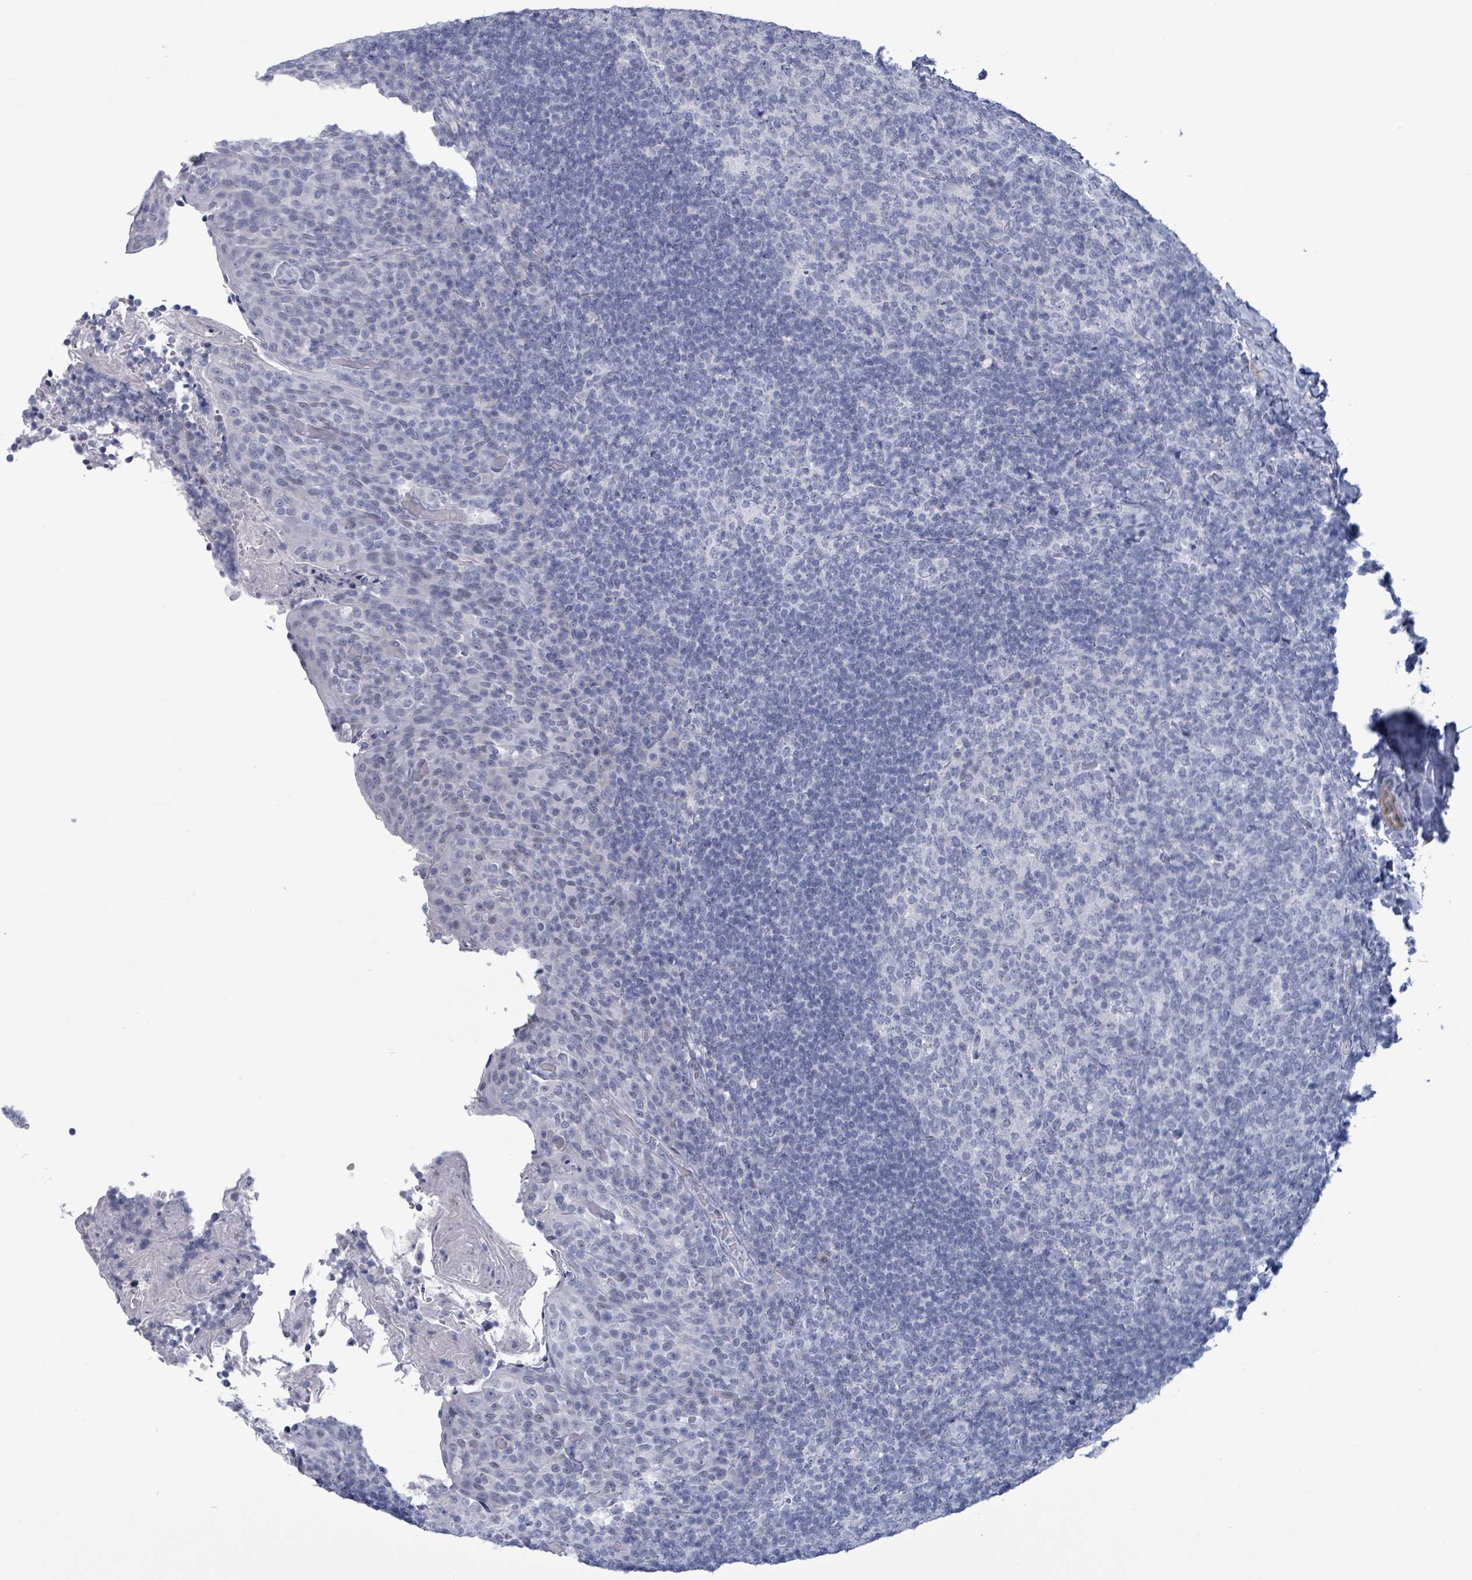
{"staining": {"intensity": "negative", "quantity": "none", "location": "none"}, "tissue": "tonsil", "cell_type": "Germinal center cells", "image_type": "normal", "snomed": [{"axis": "morphology", "description": "Normal tissue, NOS"}, {"axis": "topography", "description": "Tonsil"}], "caption": "An IHC micrograph of benign tonsil is shown. There is no staining in germinal center cells of tonsil.", "gene": "ZNF771", "patient": {"sex": "female", "age": 10}}